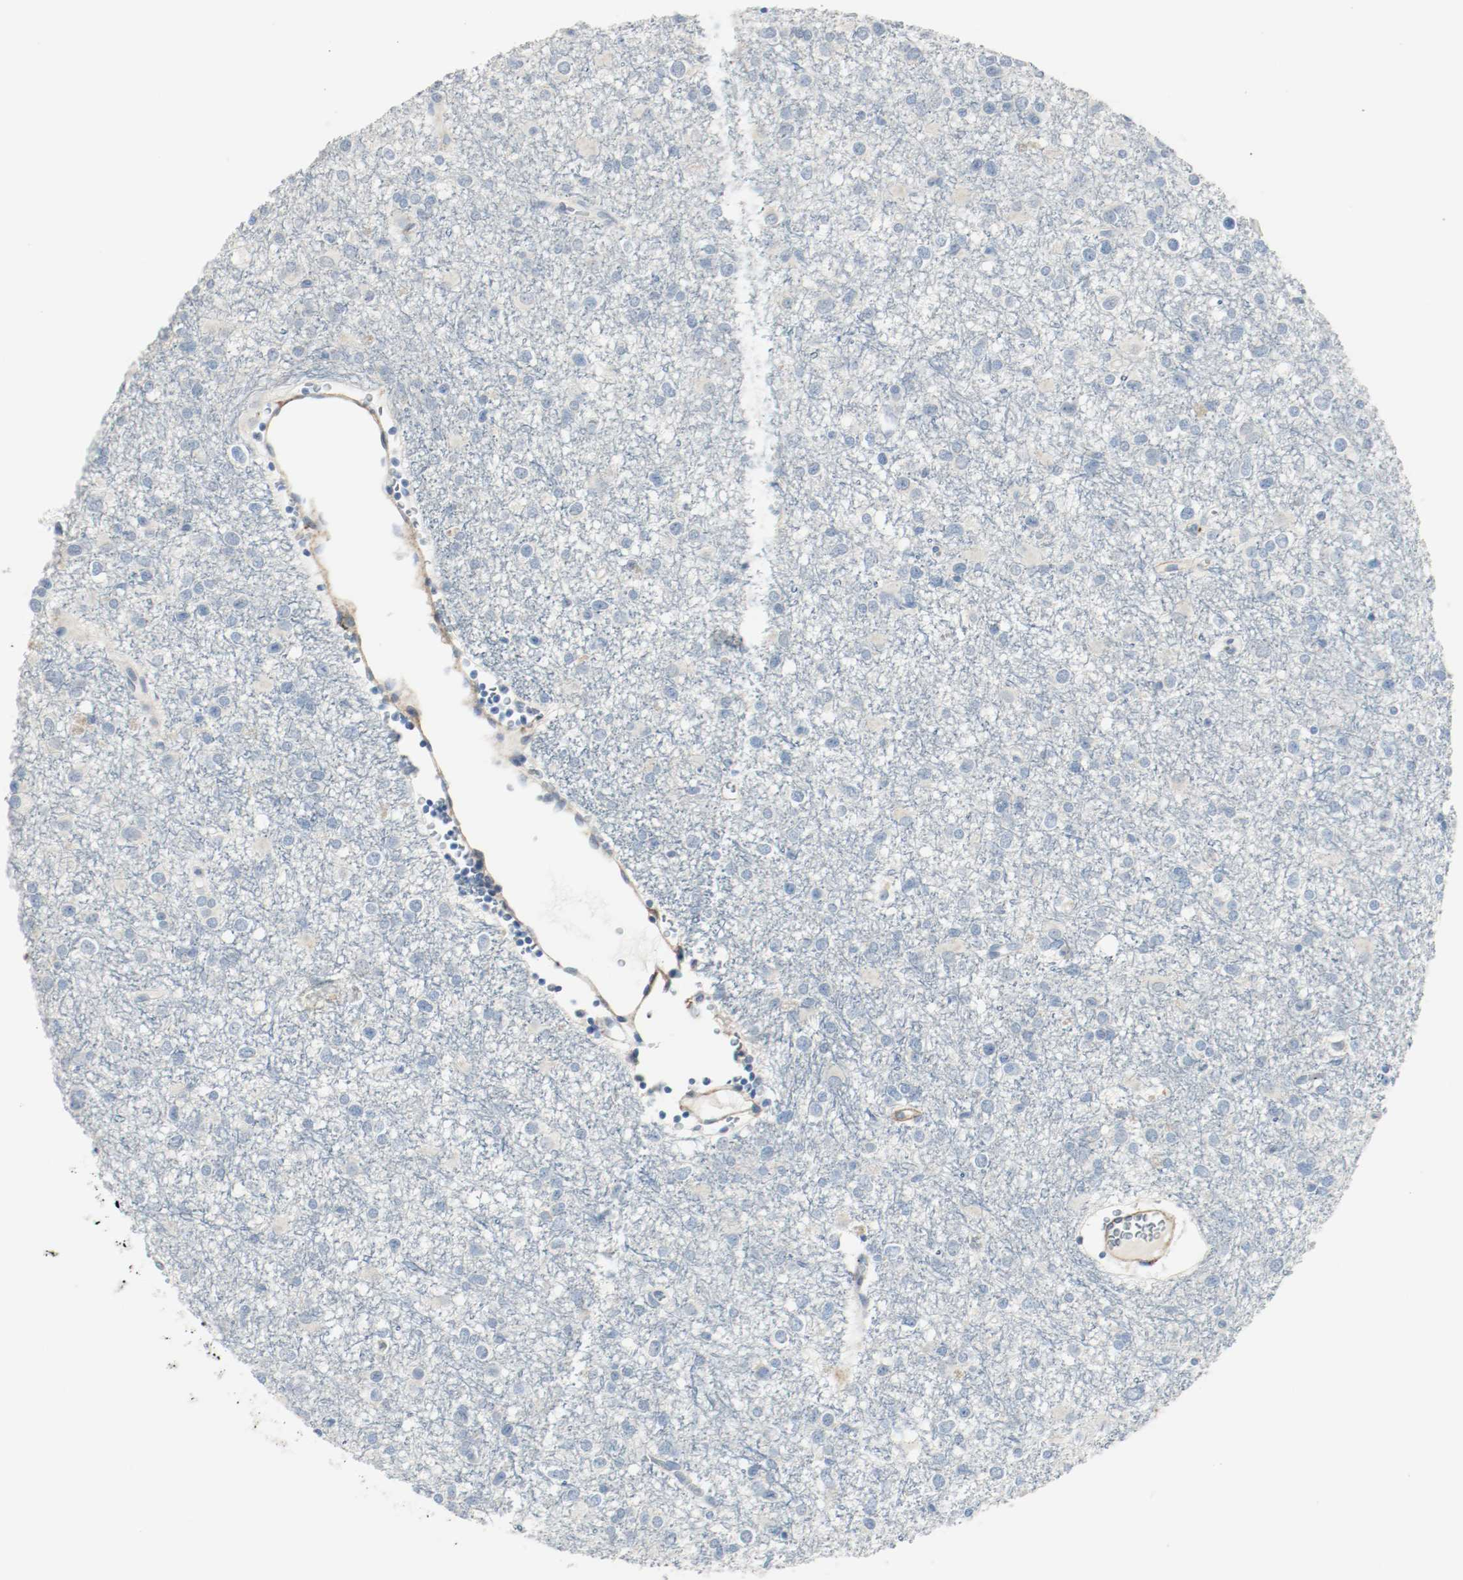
{"staining": {"intensity": "negative", "quantity": "none", "location": "none"}, "tissue": "glioma", "cell_type": "Tumor cells", "image_type": "cancer", "snomed": [{"axis": "morphology", "description": "Glioma, malignant, Low grade"}, {"axis": "topography", "description": "Brain"}], "caption": "Human malignant low-grade glioma stained for a protein using IHC demonstrates no expression in tumor cells.", "gene": "LAMB1", "patient": {"sex": "male", "age": 42}}